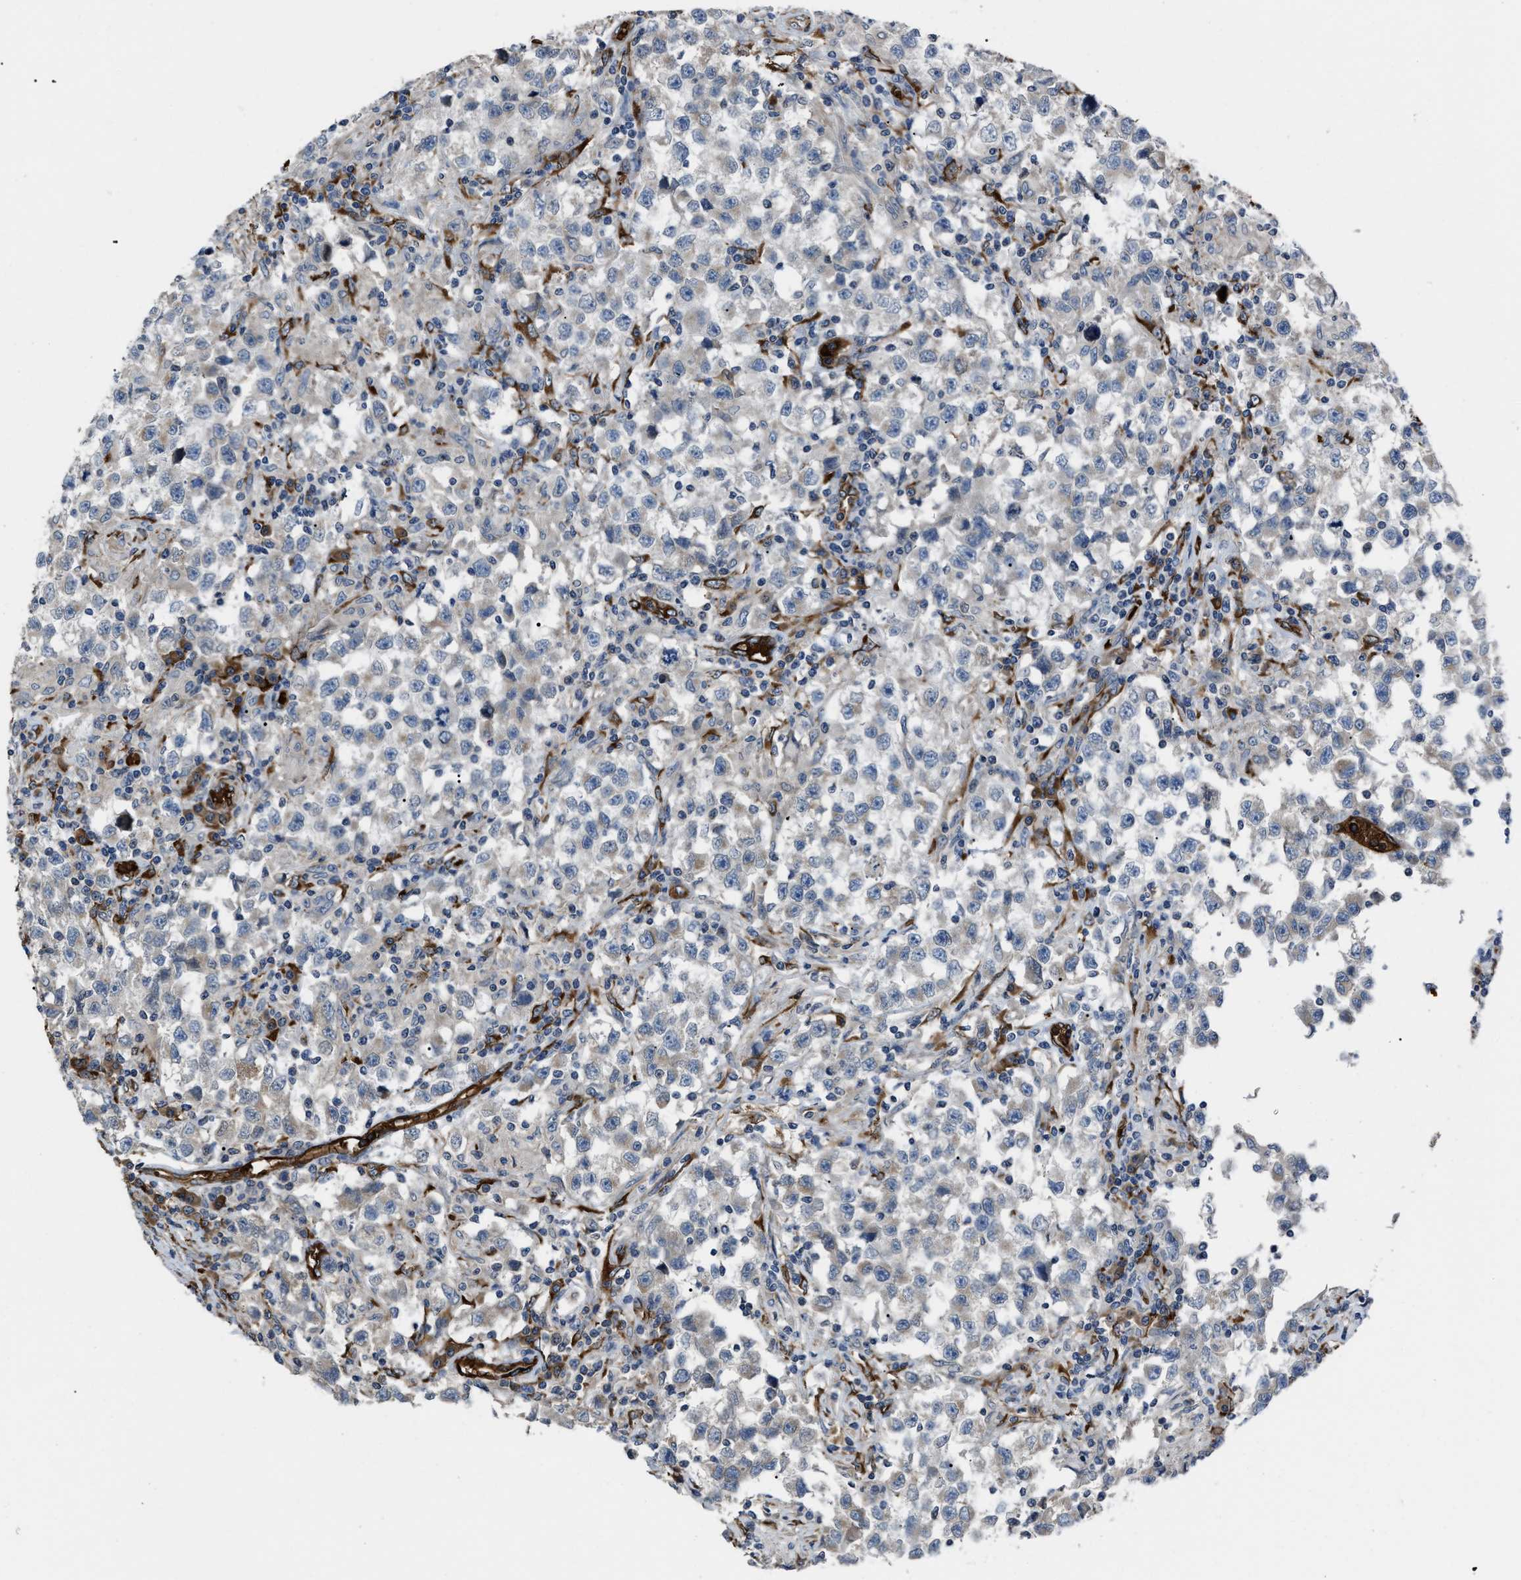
{"staining": {"intensity": "negative", "quantity": "none", "location": "none"}, "tissue": "testis cancer", "cell_type": "Tumor cells", "image_type": "cancer", "snomed": [{"axis": "morphology", "description": "Carcinoma, Embryonal, NOS"}, {"axis": "topography", "description": "Testis"}], "caption": "Image shows no protein positivity in tumor cells of testis cancer (embryonal carcinoma) tissue.", "gene": "SELENOM", "patient": {"sex": "male", "age": 21}}